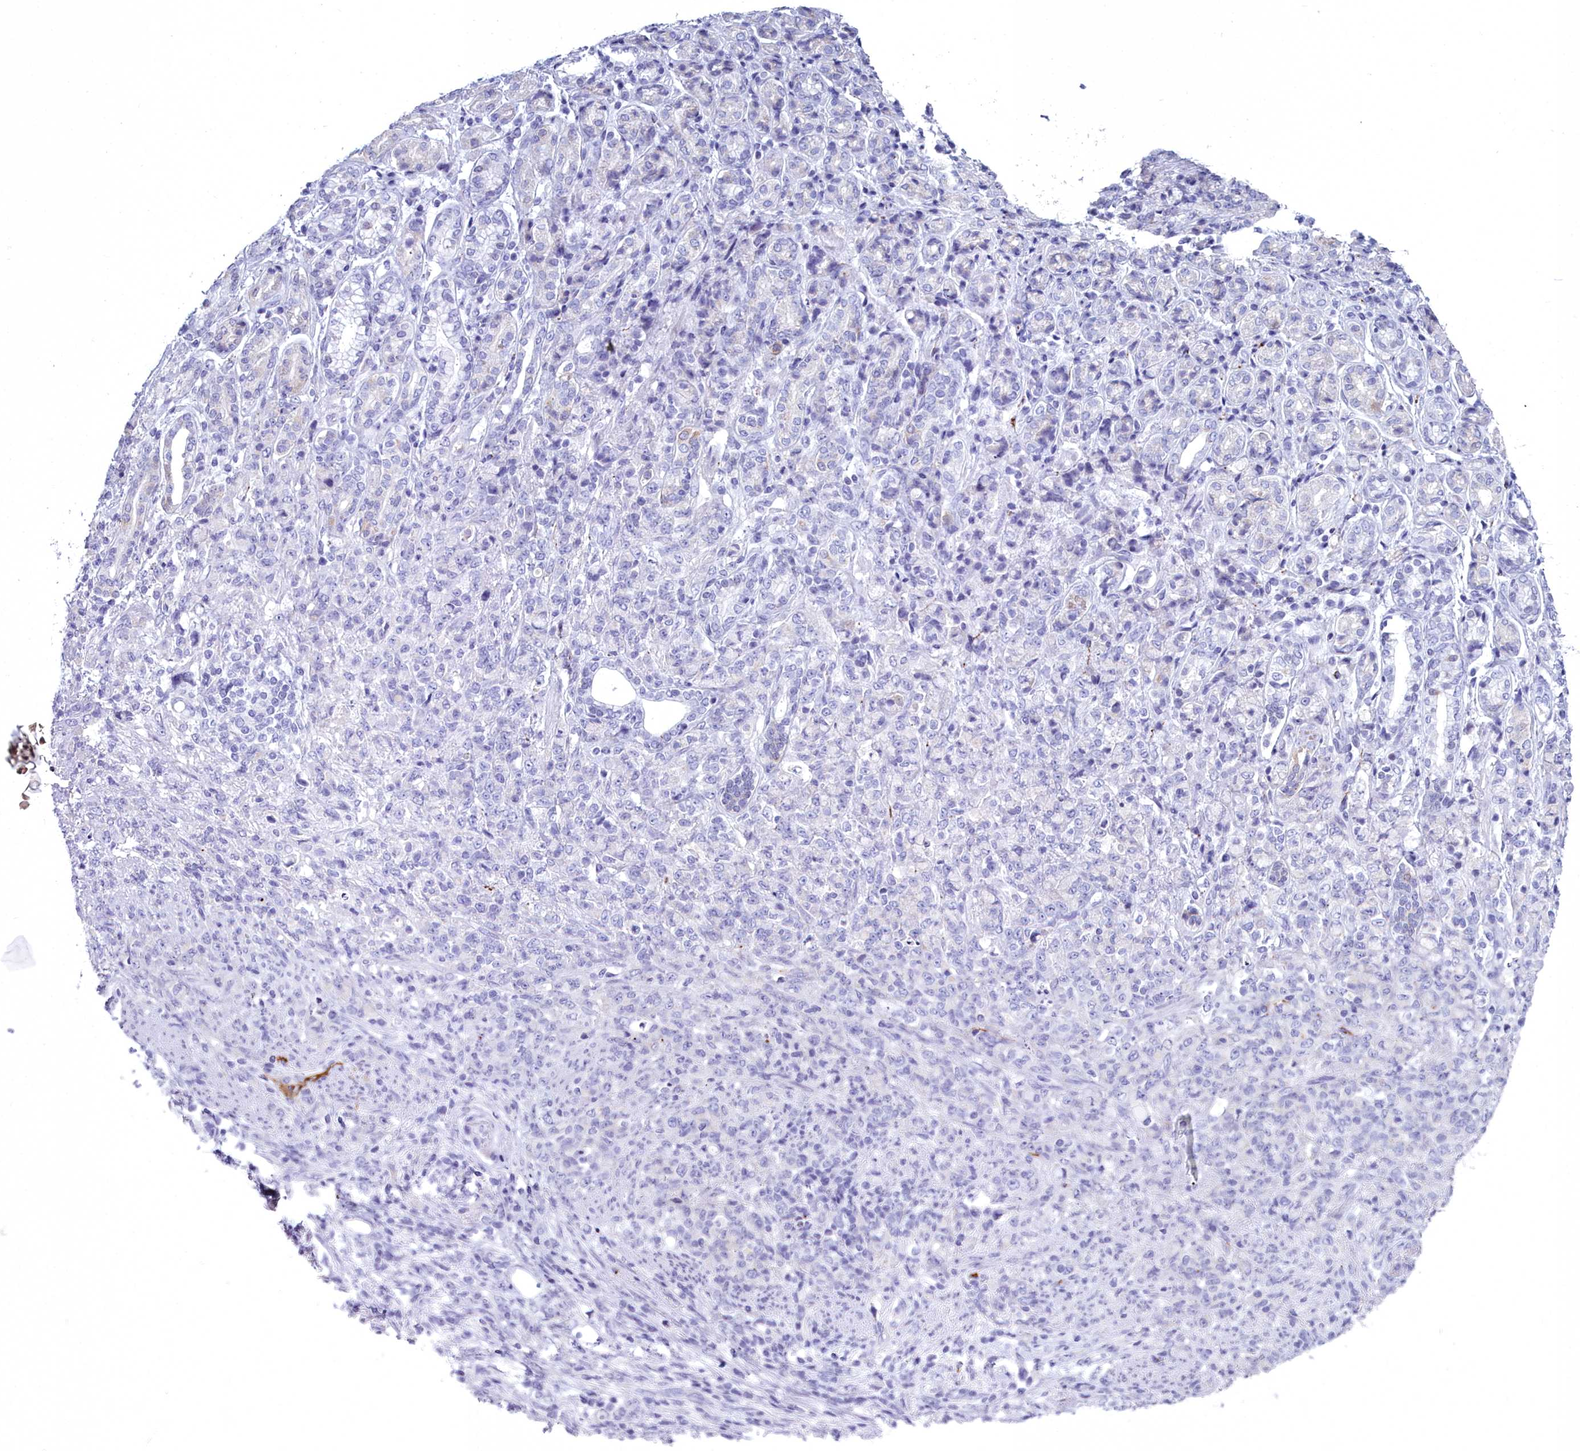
{"staining": {"intensity": "negative", "quantity": "none", "location": "none"}, "tissue": "stomach cancer", "cell_type": "Tumor cells", "image_type": "cancer", "snomed": [{"axis": "morphology", "description": "Adenocarcinoma, NOS"}, {"axis": "topography", "description": "Stomach"}], "caption": "The photomicrograph demonstrates no significant expression in tumor cells of adenocarcinoma (stomach). The staining is performed using DAB brown chromogen with nuclei counter-stained in using hematoxylin.", "gene": "MAP6", "patient": {"sex": "female", "age": 79}}